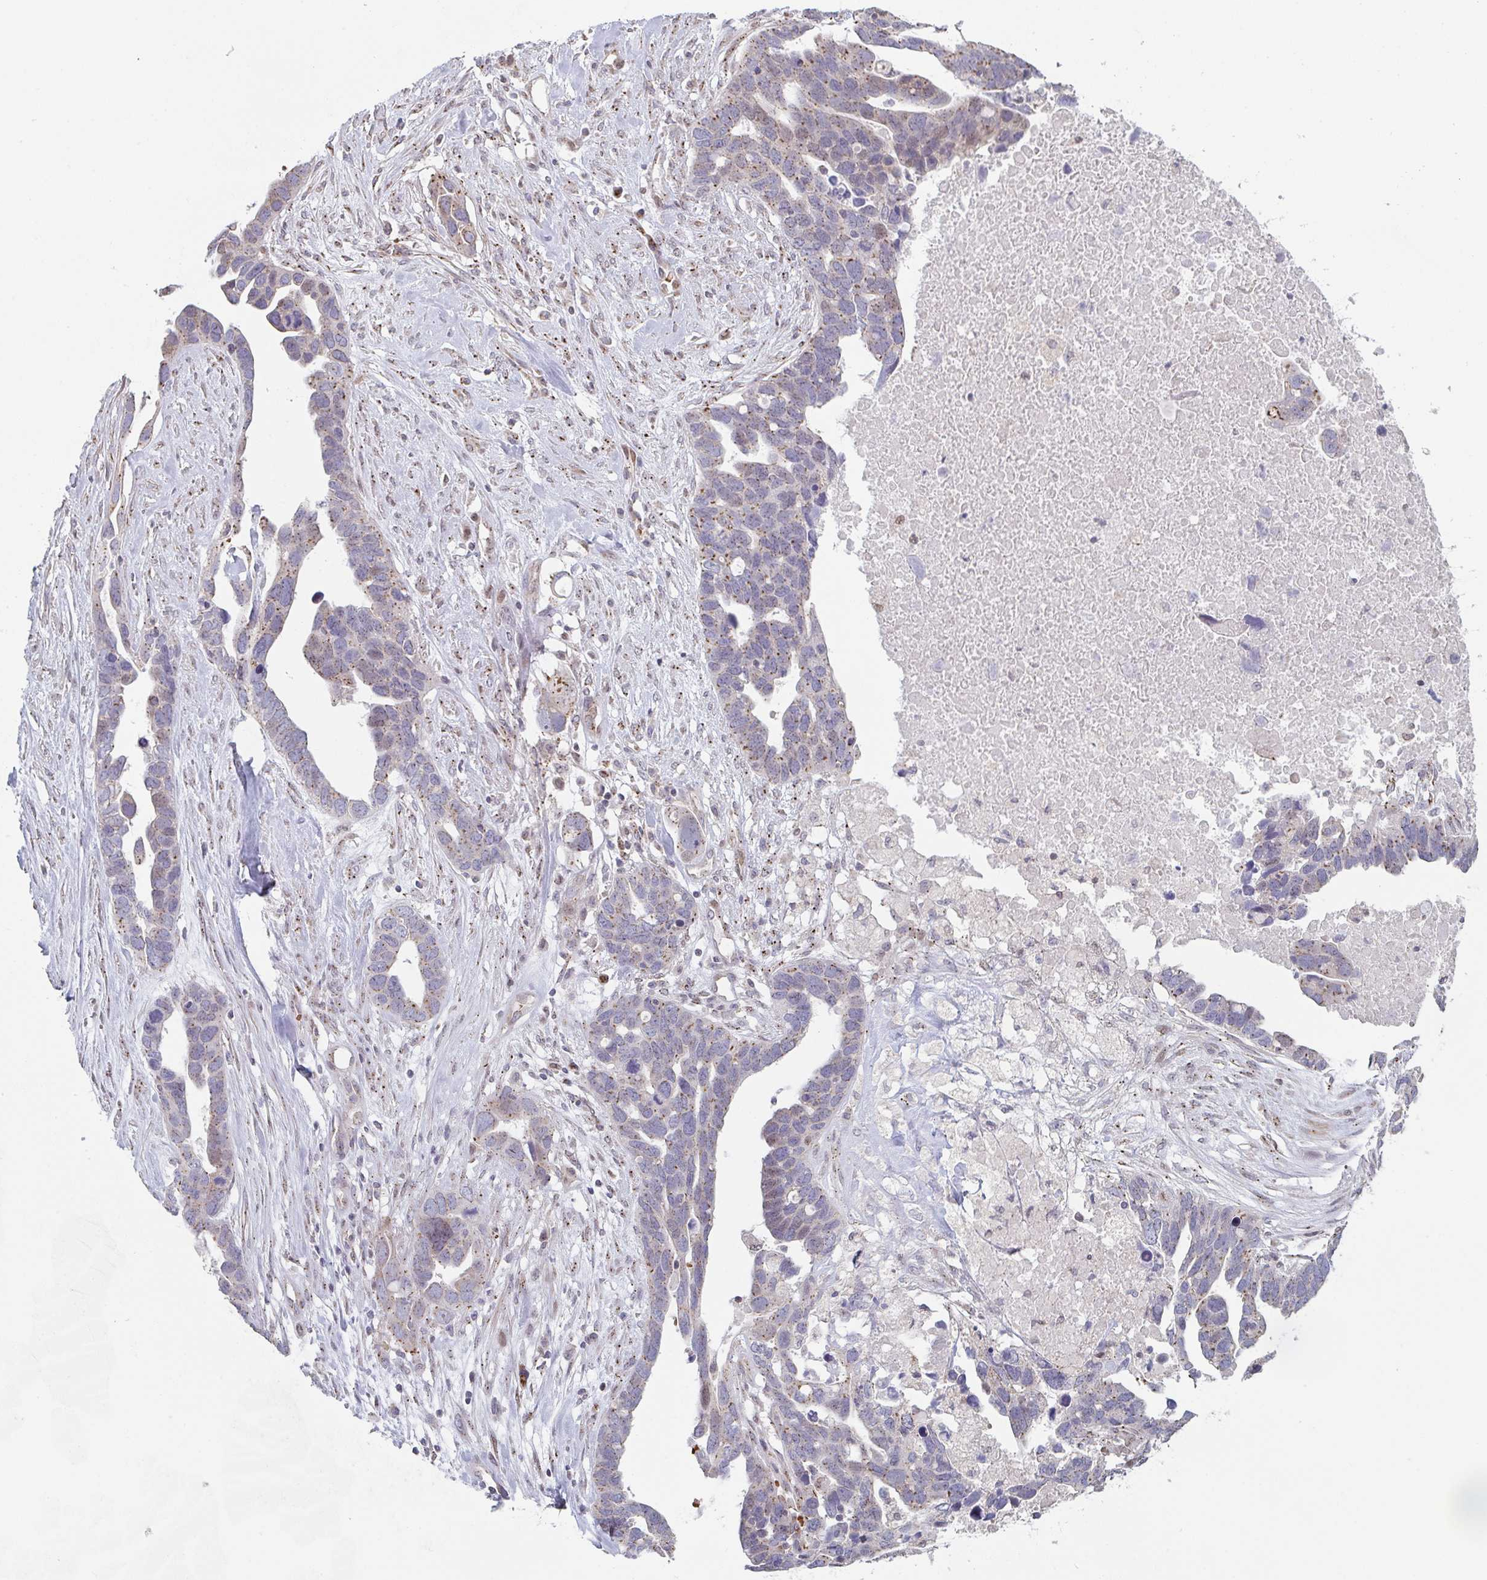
{"staining": {"intensity": "moderate", "quantity": ">75%", "location": "cytoplasmic/membranous"}, "tissue": "ovarian cancer", "cell_type": "Tumor cells", "image_type": "cancer", "snomed": [{"axis": "morphology", "description": "Cystadenocarcinoma, serous, NOS"}, {"axis": "topography", "description": "Ovary"}], "caption": "DAB (3,3'-diaminobenzidine) immunohistochemical staining of human ovarian cancer reveals moderate cytoplasmic/membranous protein positivity in about >75% of tumor cells. (DAB (3,3'-diaminobenzidine) IHC with brightfield microscopy, high magnification).", "gene": "ZNF526", "patient": {"sex": "female", "age": 54}}